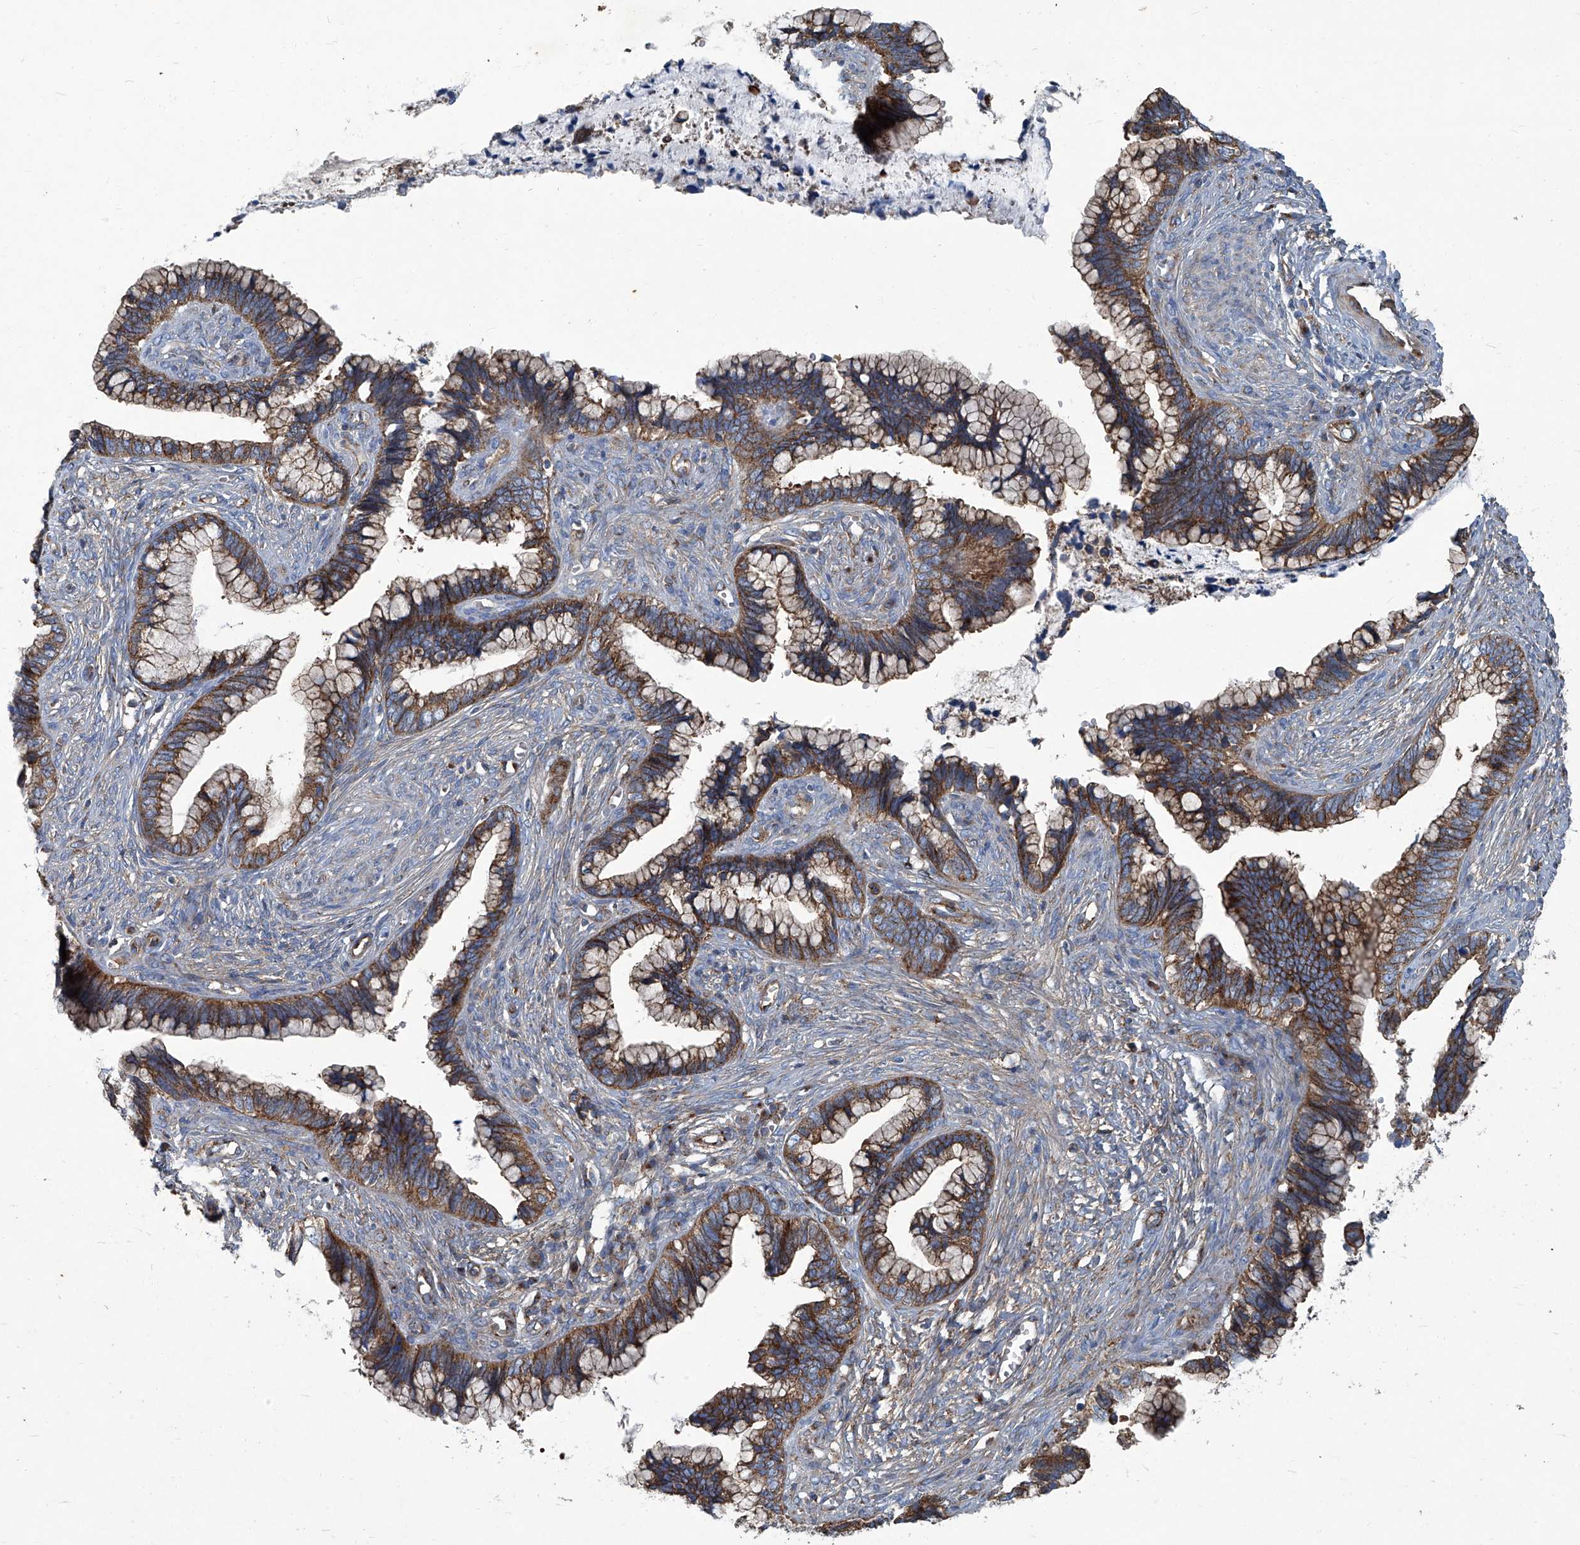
{"staining": {"intensity": "moderate", "quantity": ">75%", "location": "cytoplasmic/membranous"}, "tissue": "cervical cancer", "cell_type": "Tumor cells", "image_type": "cancer", "snomed": [{"axis": "morphology", "description": "Adenocarcinoma, NOS"}, {"axis": "topography", "description": "Cervix"}], "caption": "Moderate cytoplasmic/membranous expression is appreciated in about >75% of tumor cells in cervical cancer (adenocarcinoma). (DAB = brown stain, brightfield microscopy at high magnification).", "gene": "PIGH", "patient": {"sex": "female", "age": 44}}